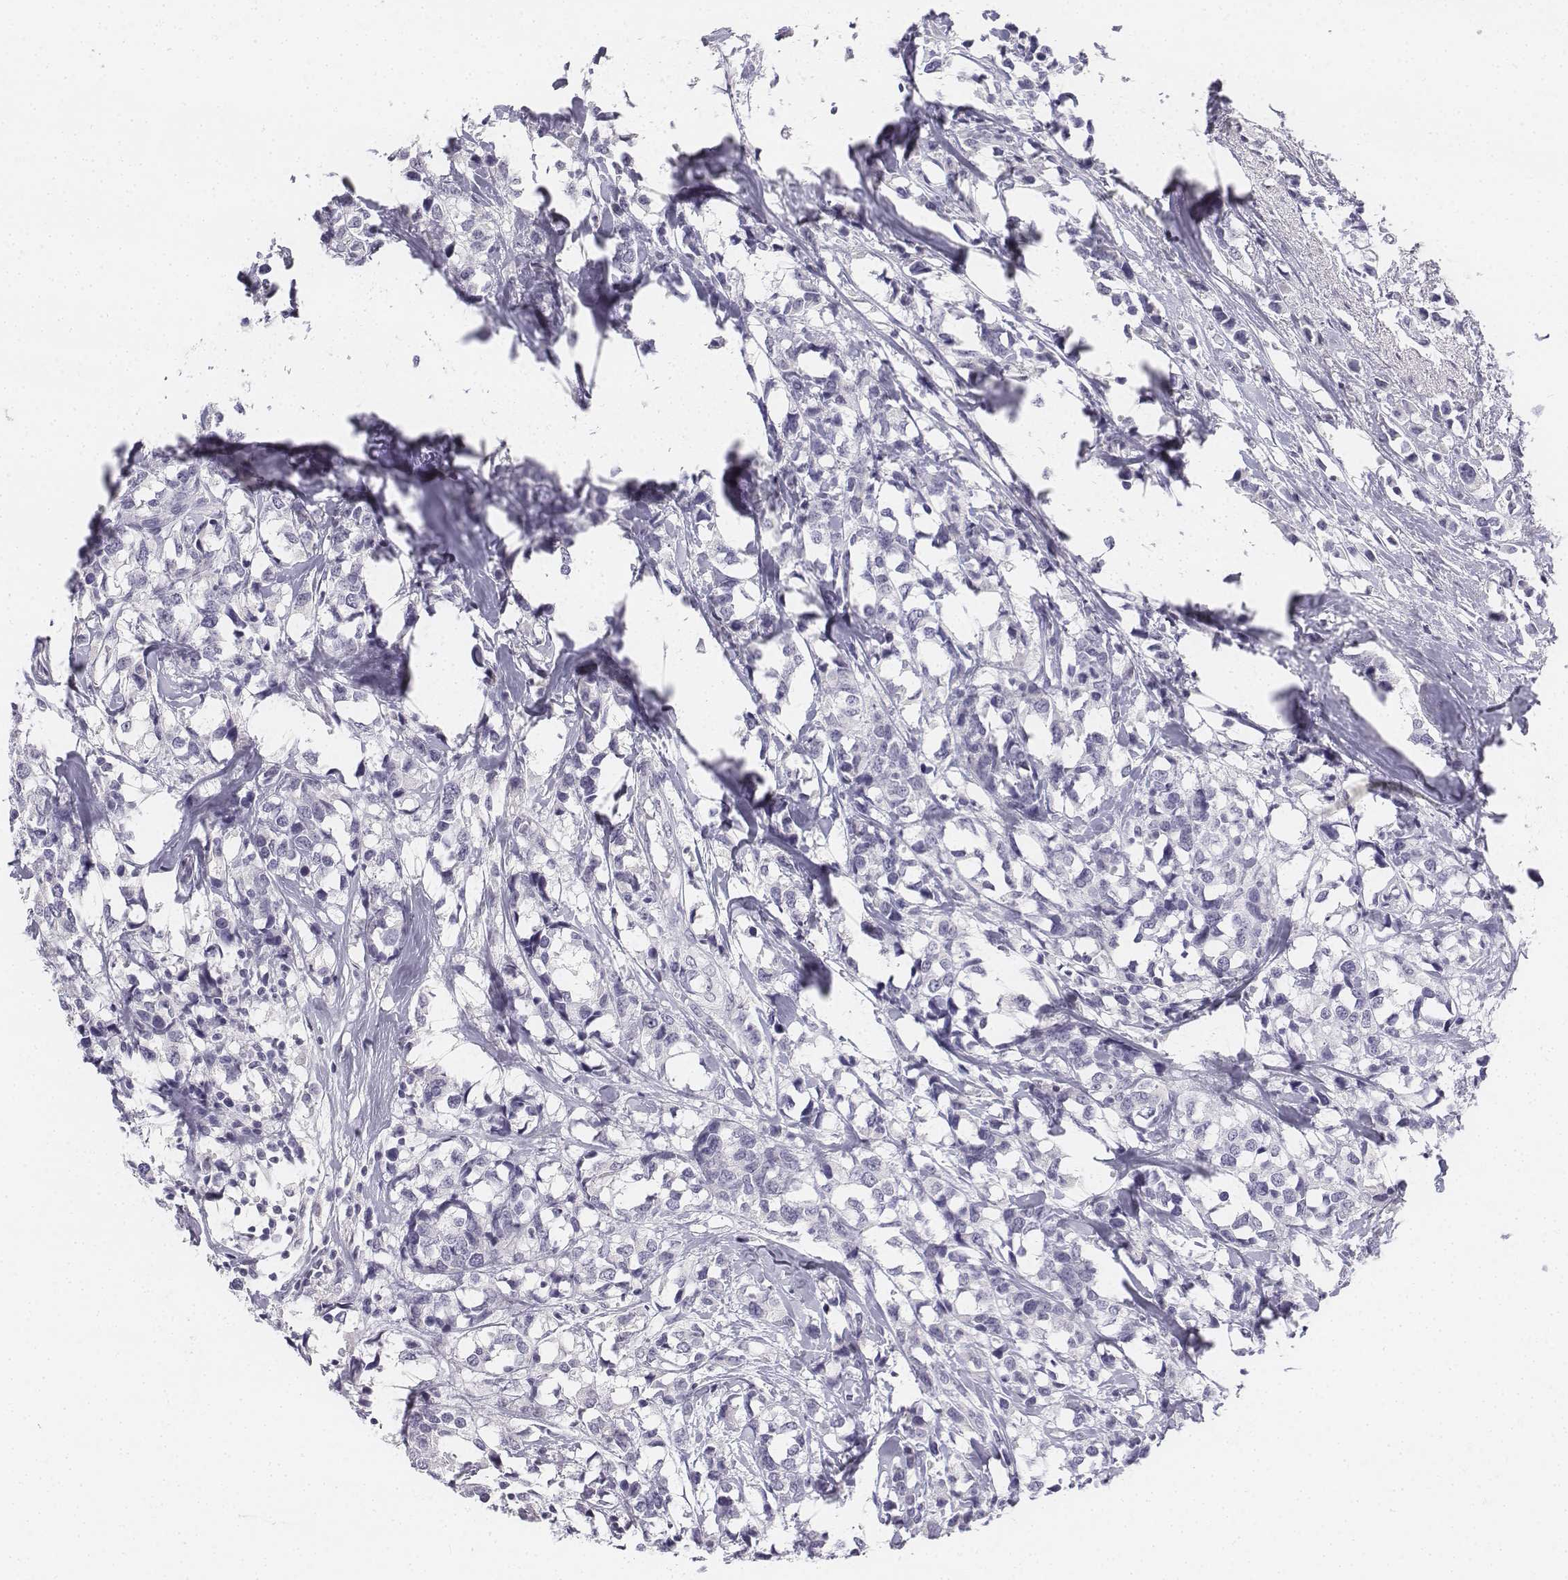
{"staining": {"intensity": "negative", "quantity": "none", "location": "none"}, "tissue": "breast cancer", "cell_type": "Tumor cells", "image_type": "cancer", "snomed": [{"axis": "morphology", "description": "Lobular carcinoma"}, {"axis": "topography", "description": "Breast"}], "caption": "Immunohistochemical staining of human lobular carcinoma (breast) demonstrates no significant staining in tumor cells.", "gene": "UCN2", "patient": {"sex": "female", "age": 59}}